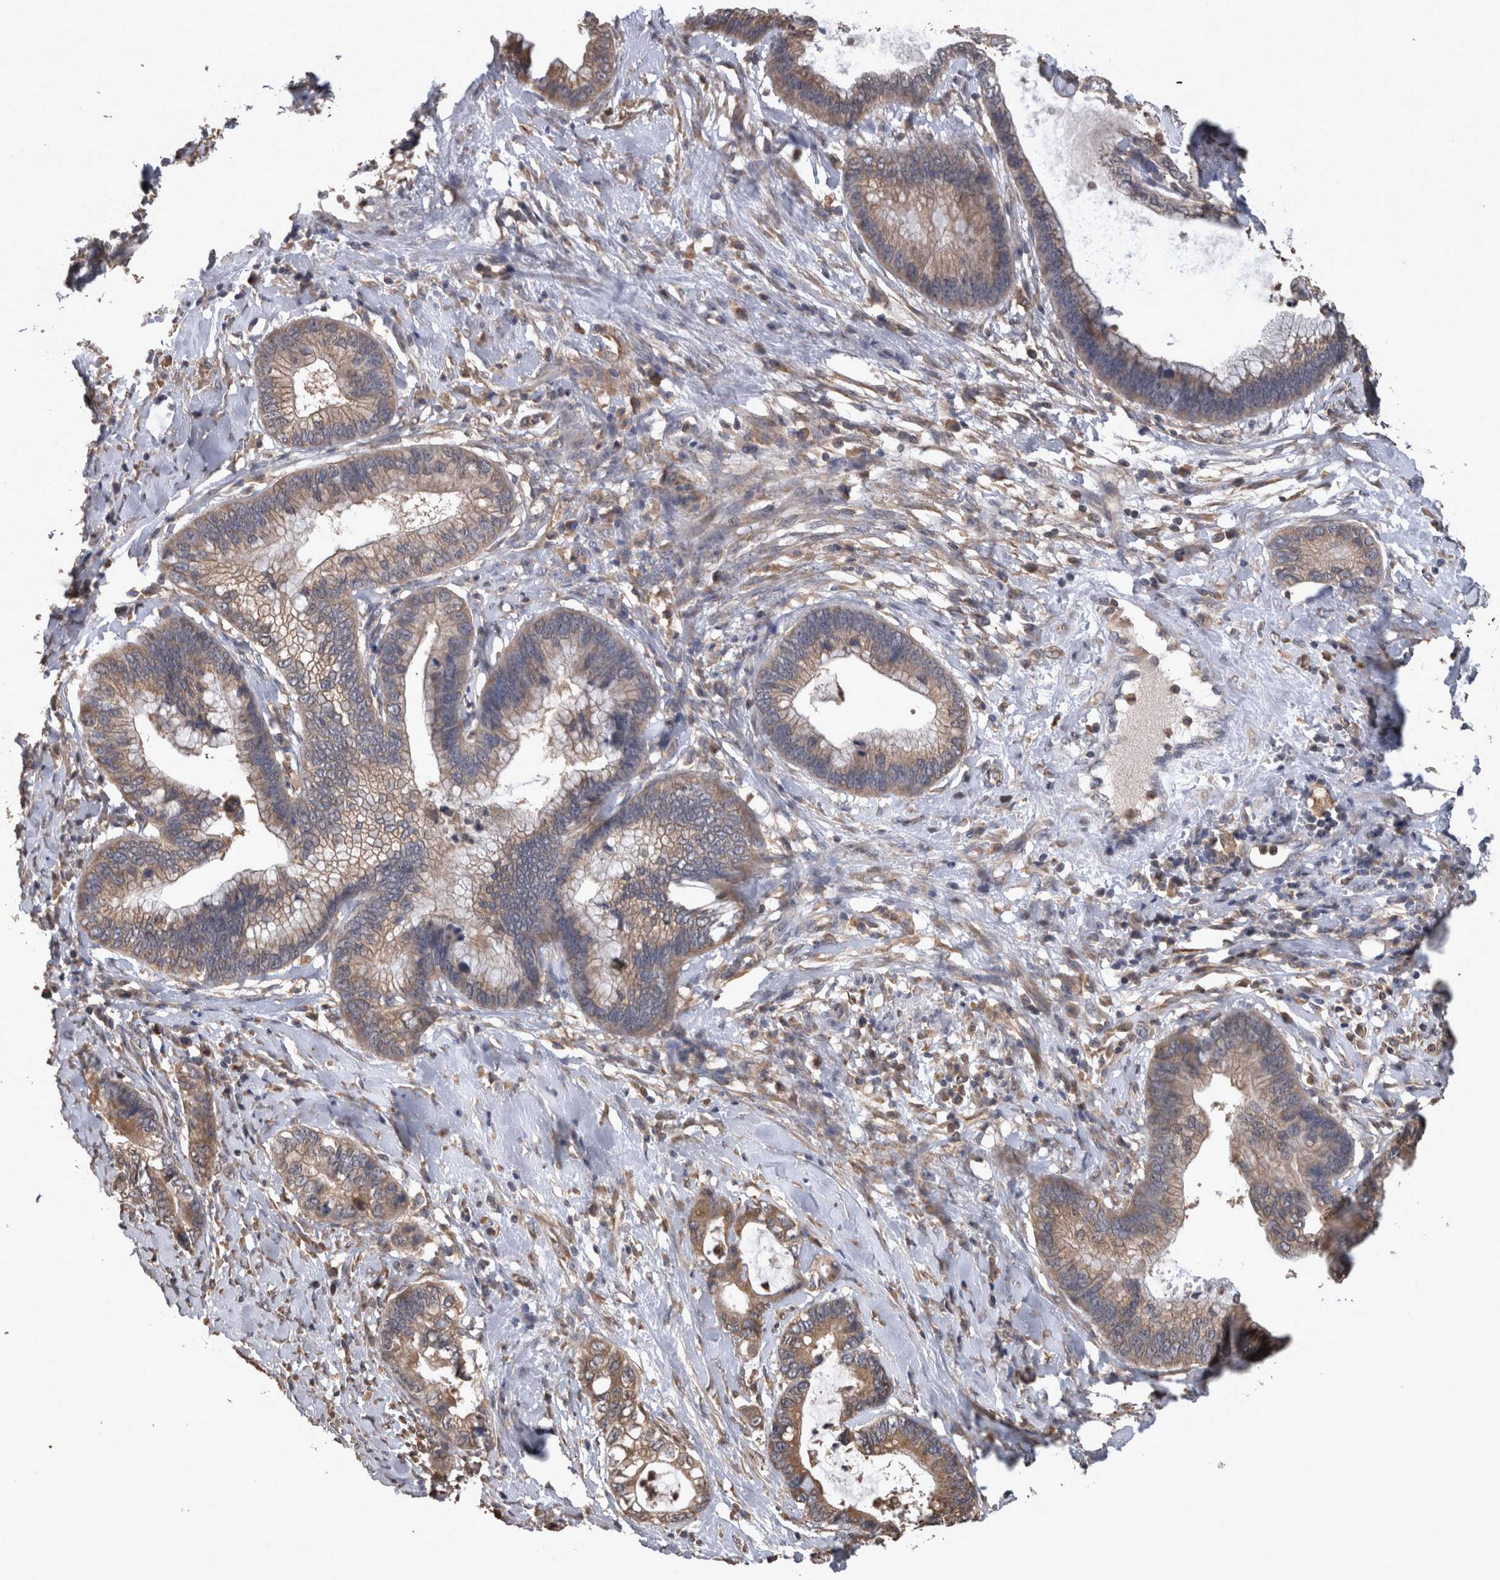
{"staining": {"intensity": "moderate", "quantity": ">75%", "location": "cytoplasmic/membranous"}, "tissue": "cervical cancer", "cell_type": "Tumor cells", "image_type": "cancer", "snomed": [{"axis": "morphology", "description": "Adenocarcinoma, NOS"}, {"axis": "topography", "description": "Cervix"}], "caption": "Adenocarcinoma (cervical) tissue displays moderate cytoplasmic/membranous expression in about >75% of tumor cells, visualized by immunohistochemistry. Nuclei are stained in blue.", "gene": "TMED7", "patient": {"sex": "female", "age": 44}}